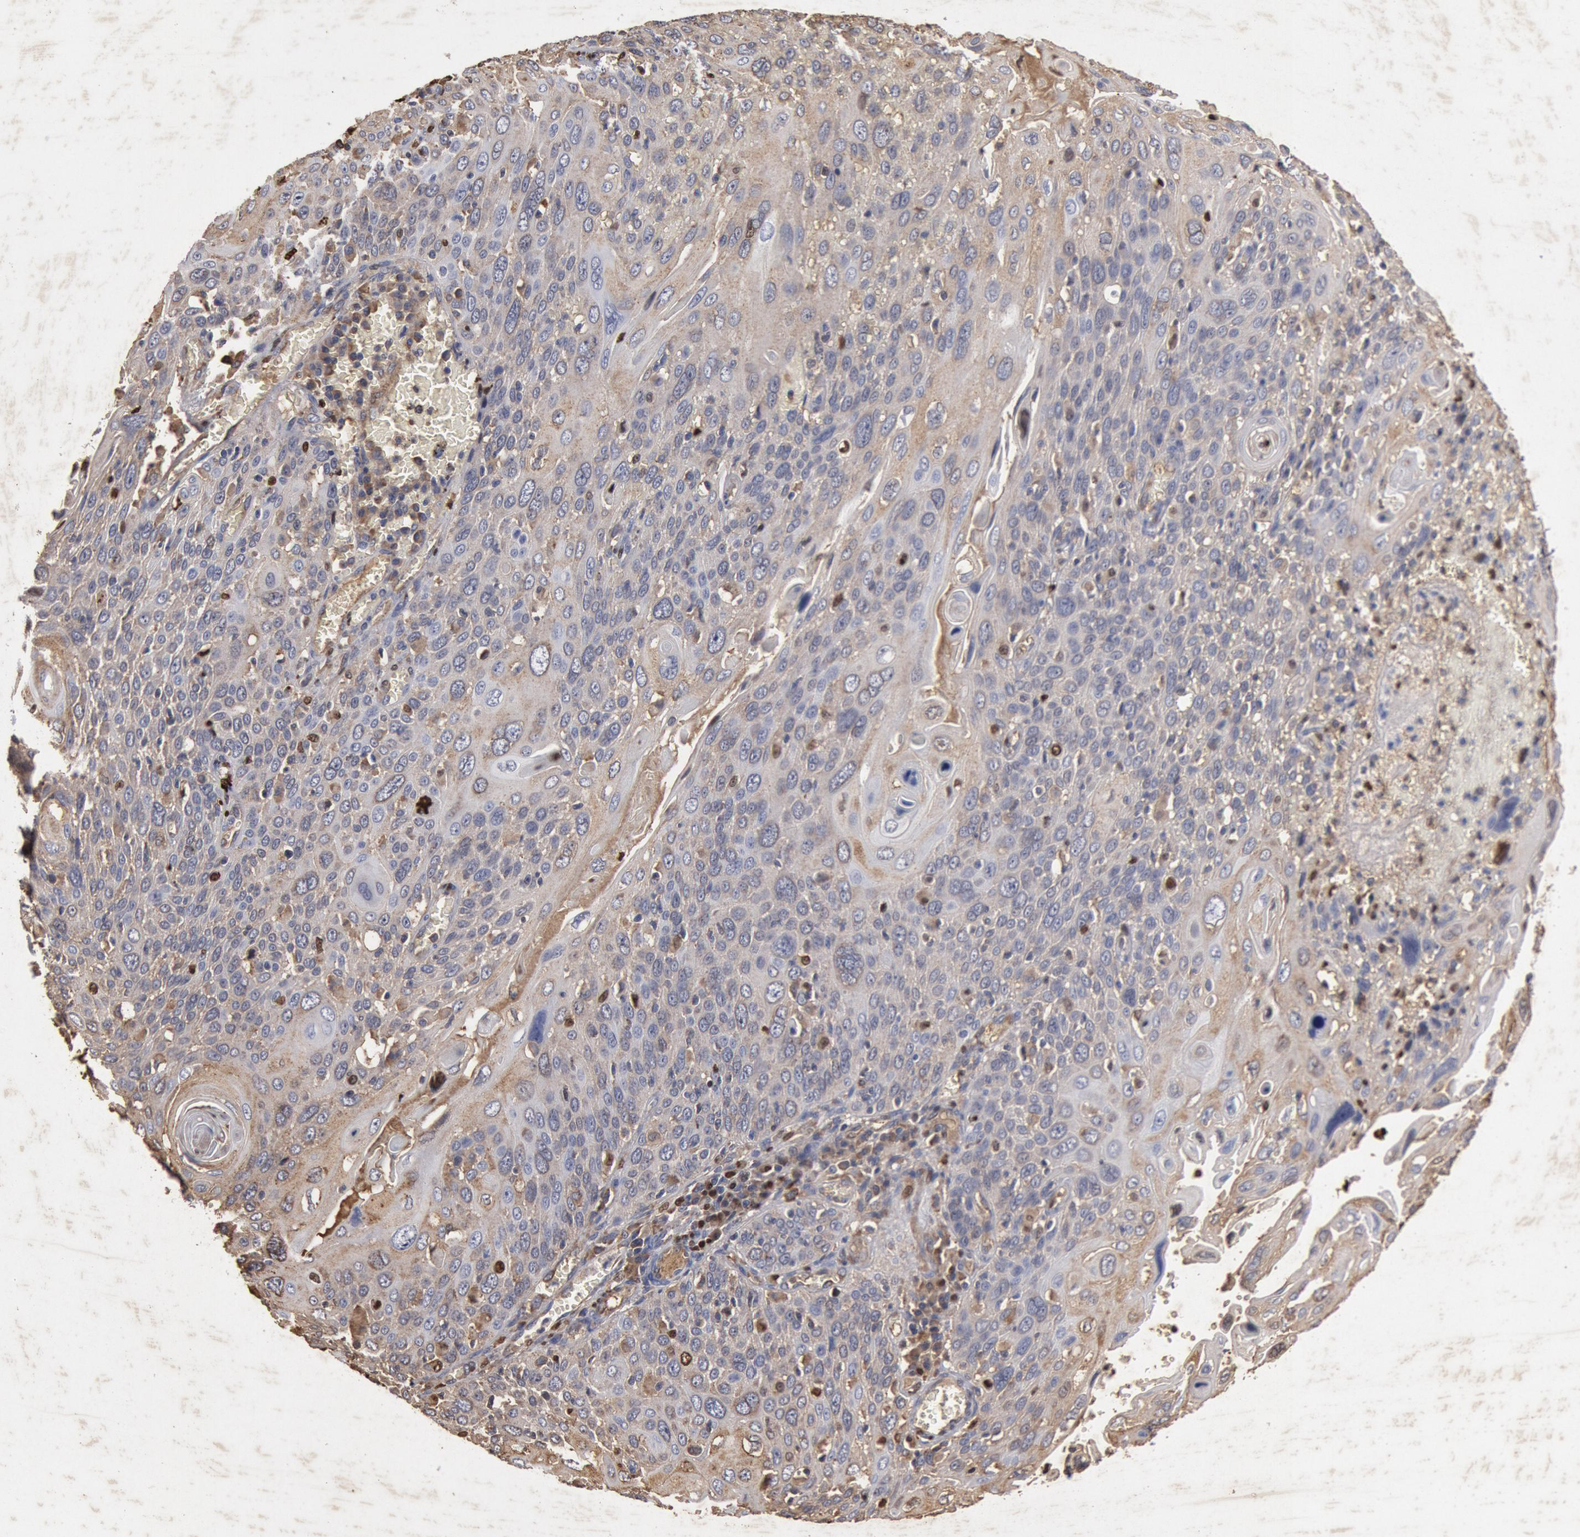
{"staining": {"intensity": "moderate", "quantity": ">75%", "location": "cytoplasmic/membranous"}, "tissue": "cervical cancer", "cell_type": "Tumor cells", "image_type": "cancer", "snomed": [{"axis": "morphology", "description": "Squamous cell carcinoma, NOS"}, {"axis": "topography", "description": "Cervix"}], "caption": "Cervical cancer tissue shows moderate cytoplasmic/membranous positivity in approximately >75% of tumor cells, visualized by immunohistochemistry. (Brightfield microscopy of DAB IHC at high magnification).", "gene": "FOXA2", "patient": {"sex": "female", "age": 54}}